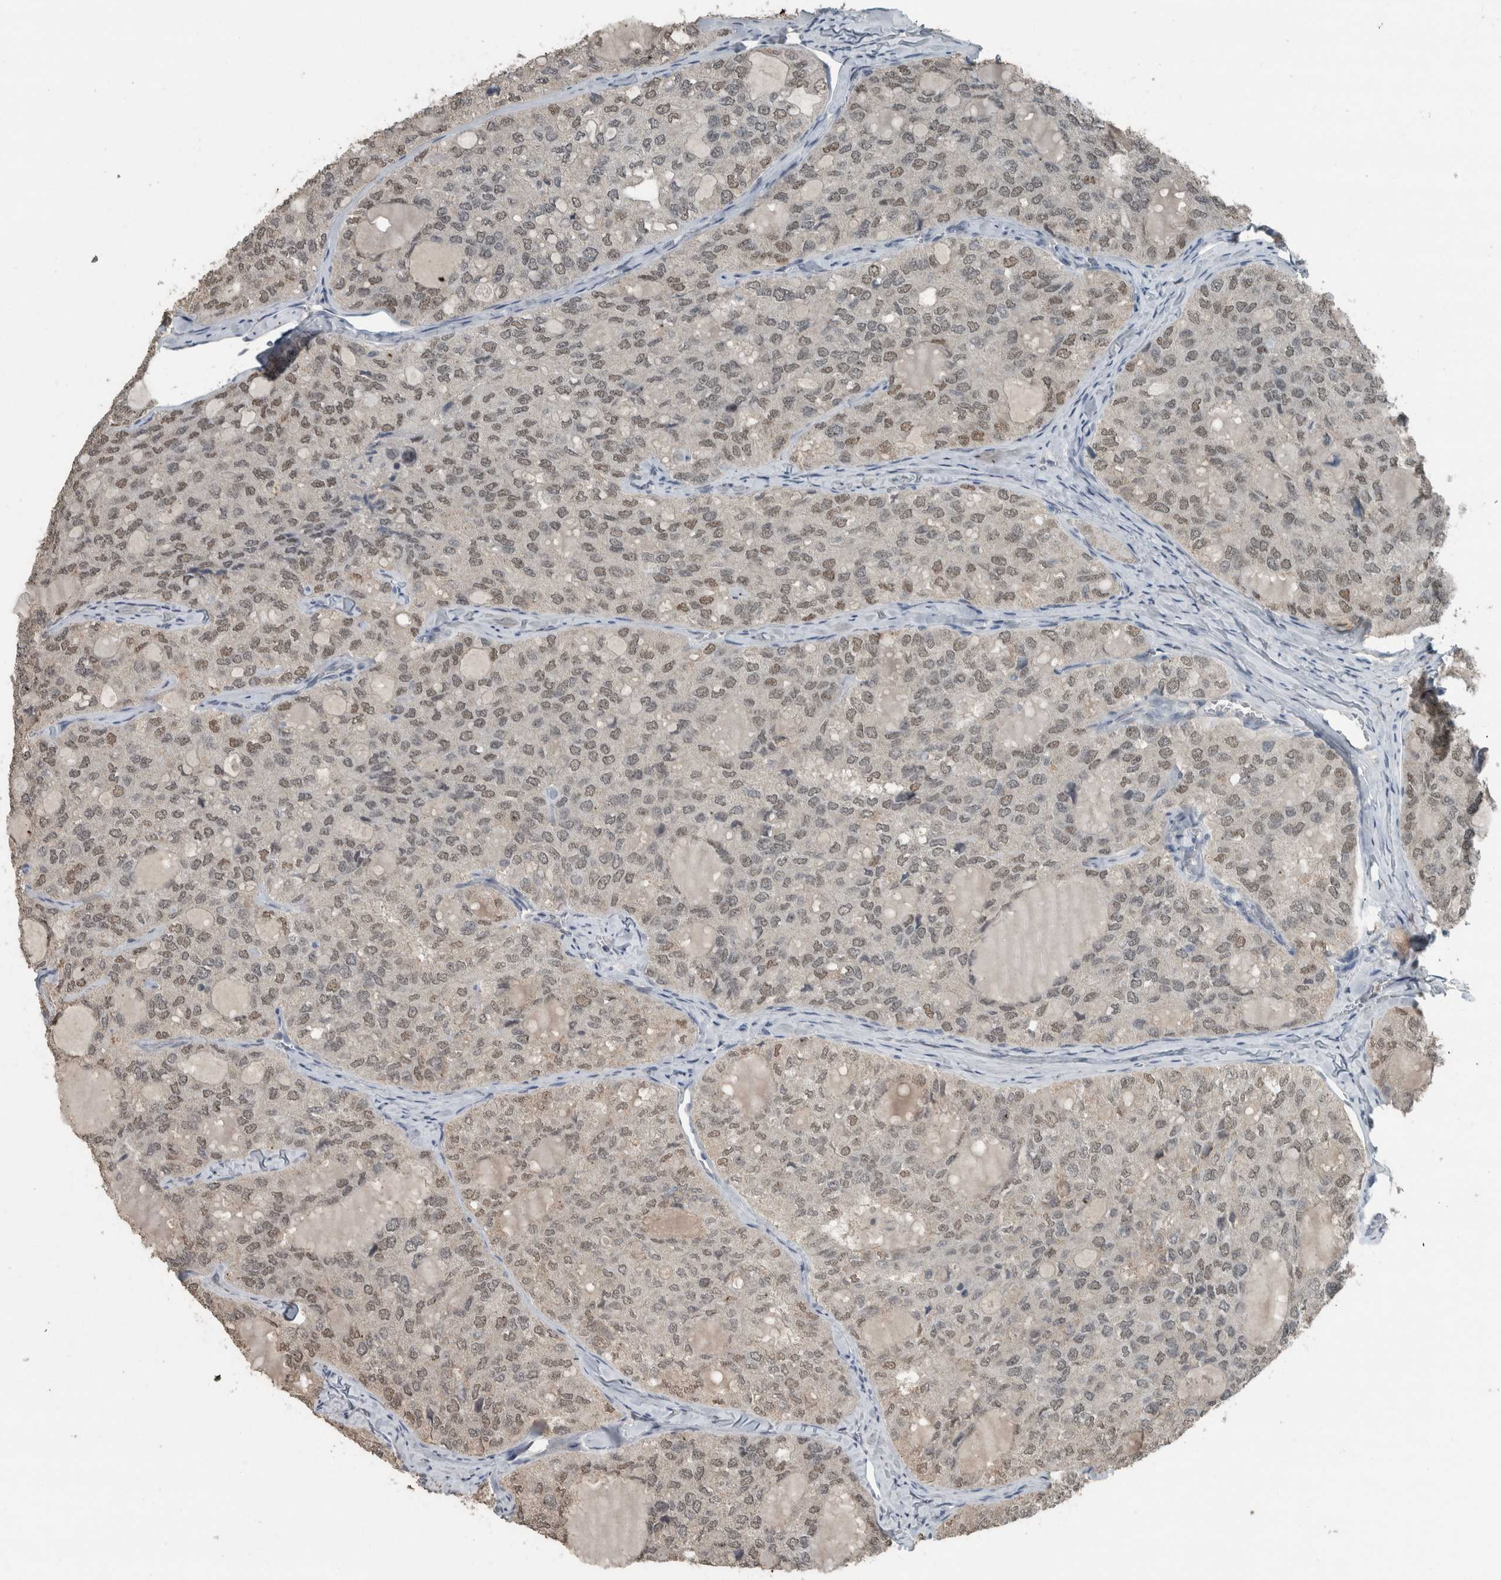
{"staining": {"intensity": "weak", "quantity": ">75%", "location": "nuclear"}, "tissue": "thyroid cancer", "cell_type": "Tumor cells", "image_type": "cancer", "snomed": [{"axis": "morphology", "description": "Follicular adenoma carcinoma, NOS"}, {"axis": "topography", "description": "Thyroid gland"}], "caption": "There is low levels of weak nuclear positivity in tumor cells of thyroid follicular adenoma carcinoma, as demonstrated by immunohistochemical staining (brown color).", "gene": "ZNF24", "patient": {"sex": "male", "age": 75}}